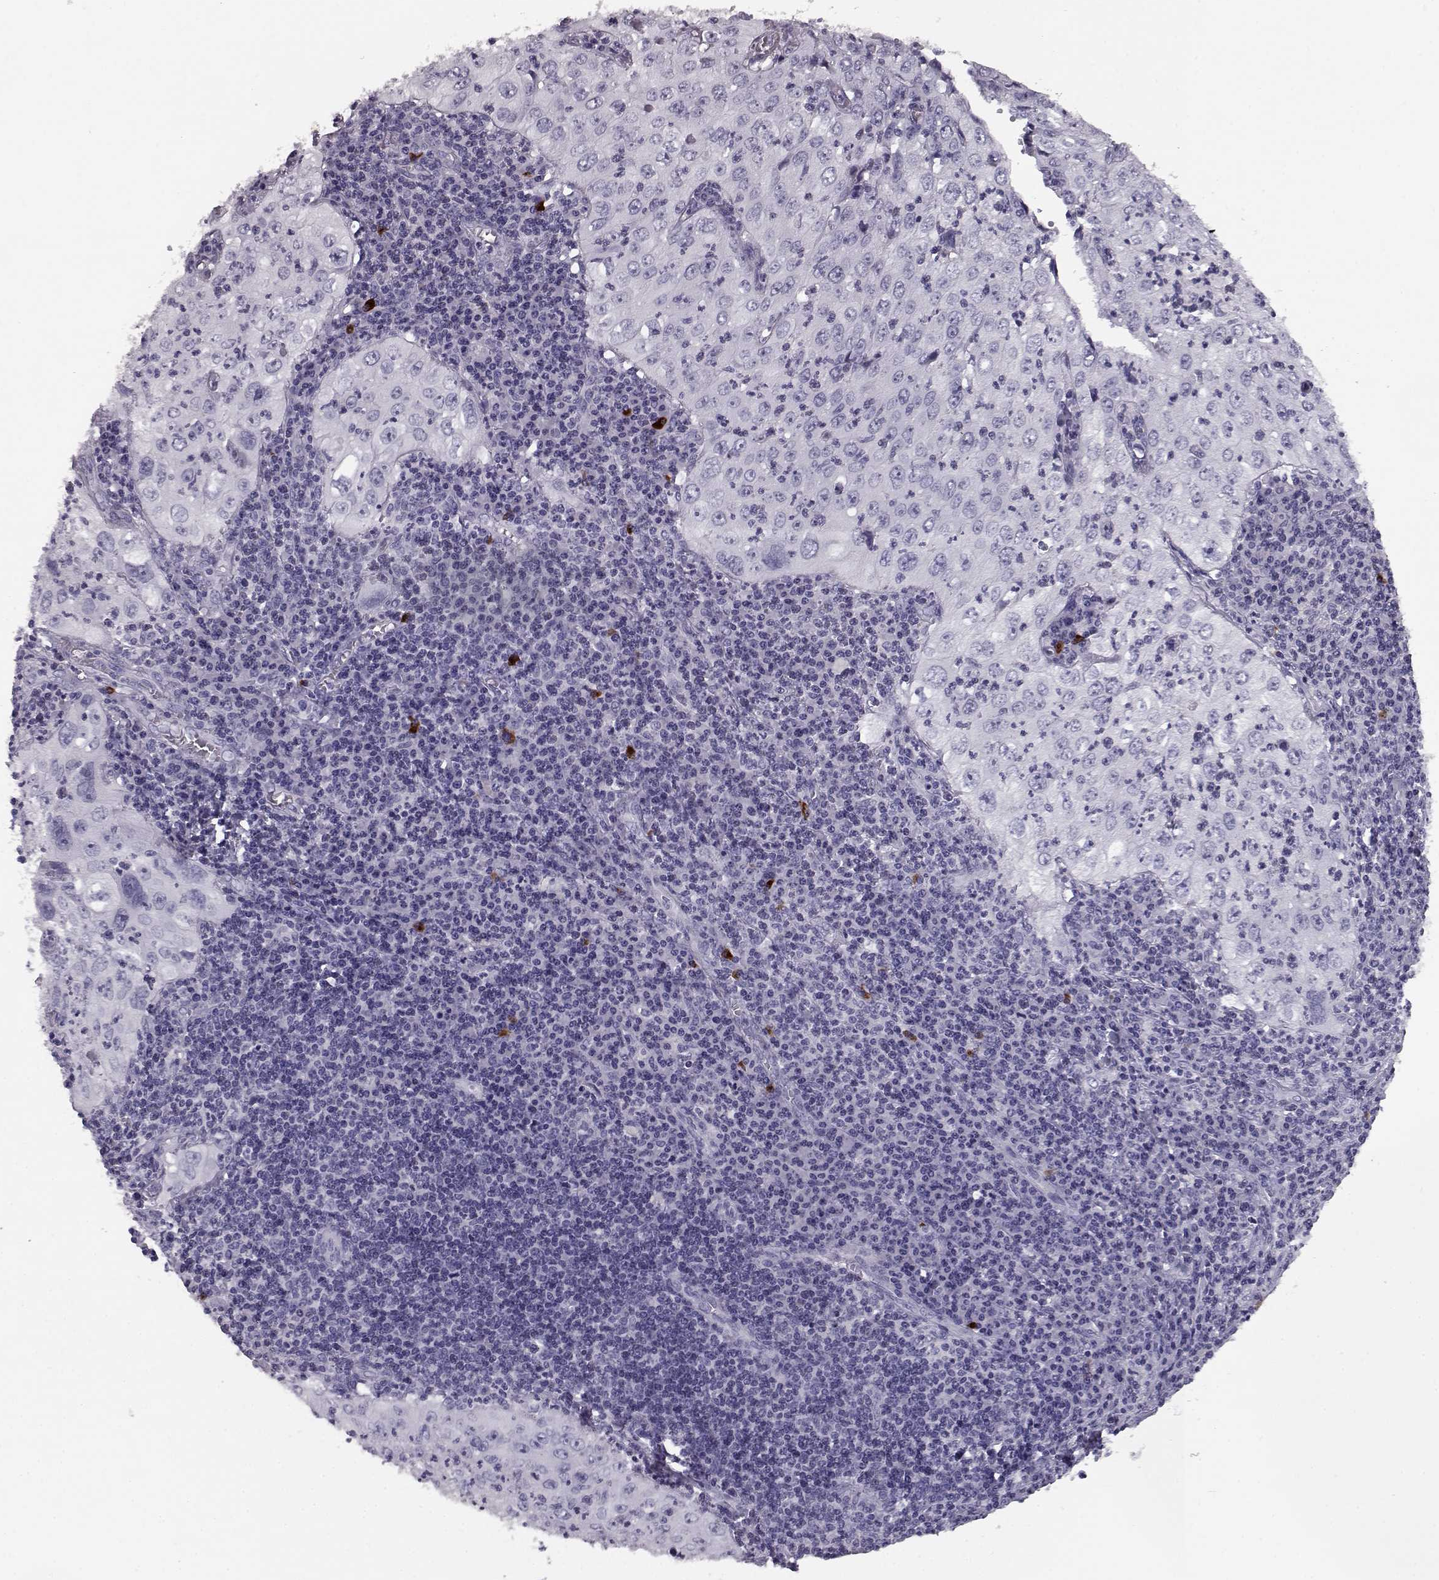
{"staining": {"intensity": "negative", "quantity": "none", "location": "none"}, "tissue": "cervical cancer", "cell_type": "Tumor cells", "image_type": "cancer", "snomed": [{"axis": "morphology", "description": "Squamous cell carcinoma, NOS"}, {"axis": "topography", "description": "Cervix"}], "caption": "Cervical cancer was stained to show a protein in brown. There is no significant staining in tumor cells.", "gene": "CCL19", "patient": {"sex": "female", "age": 24}}